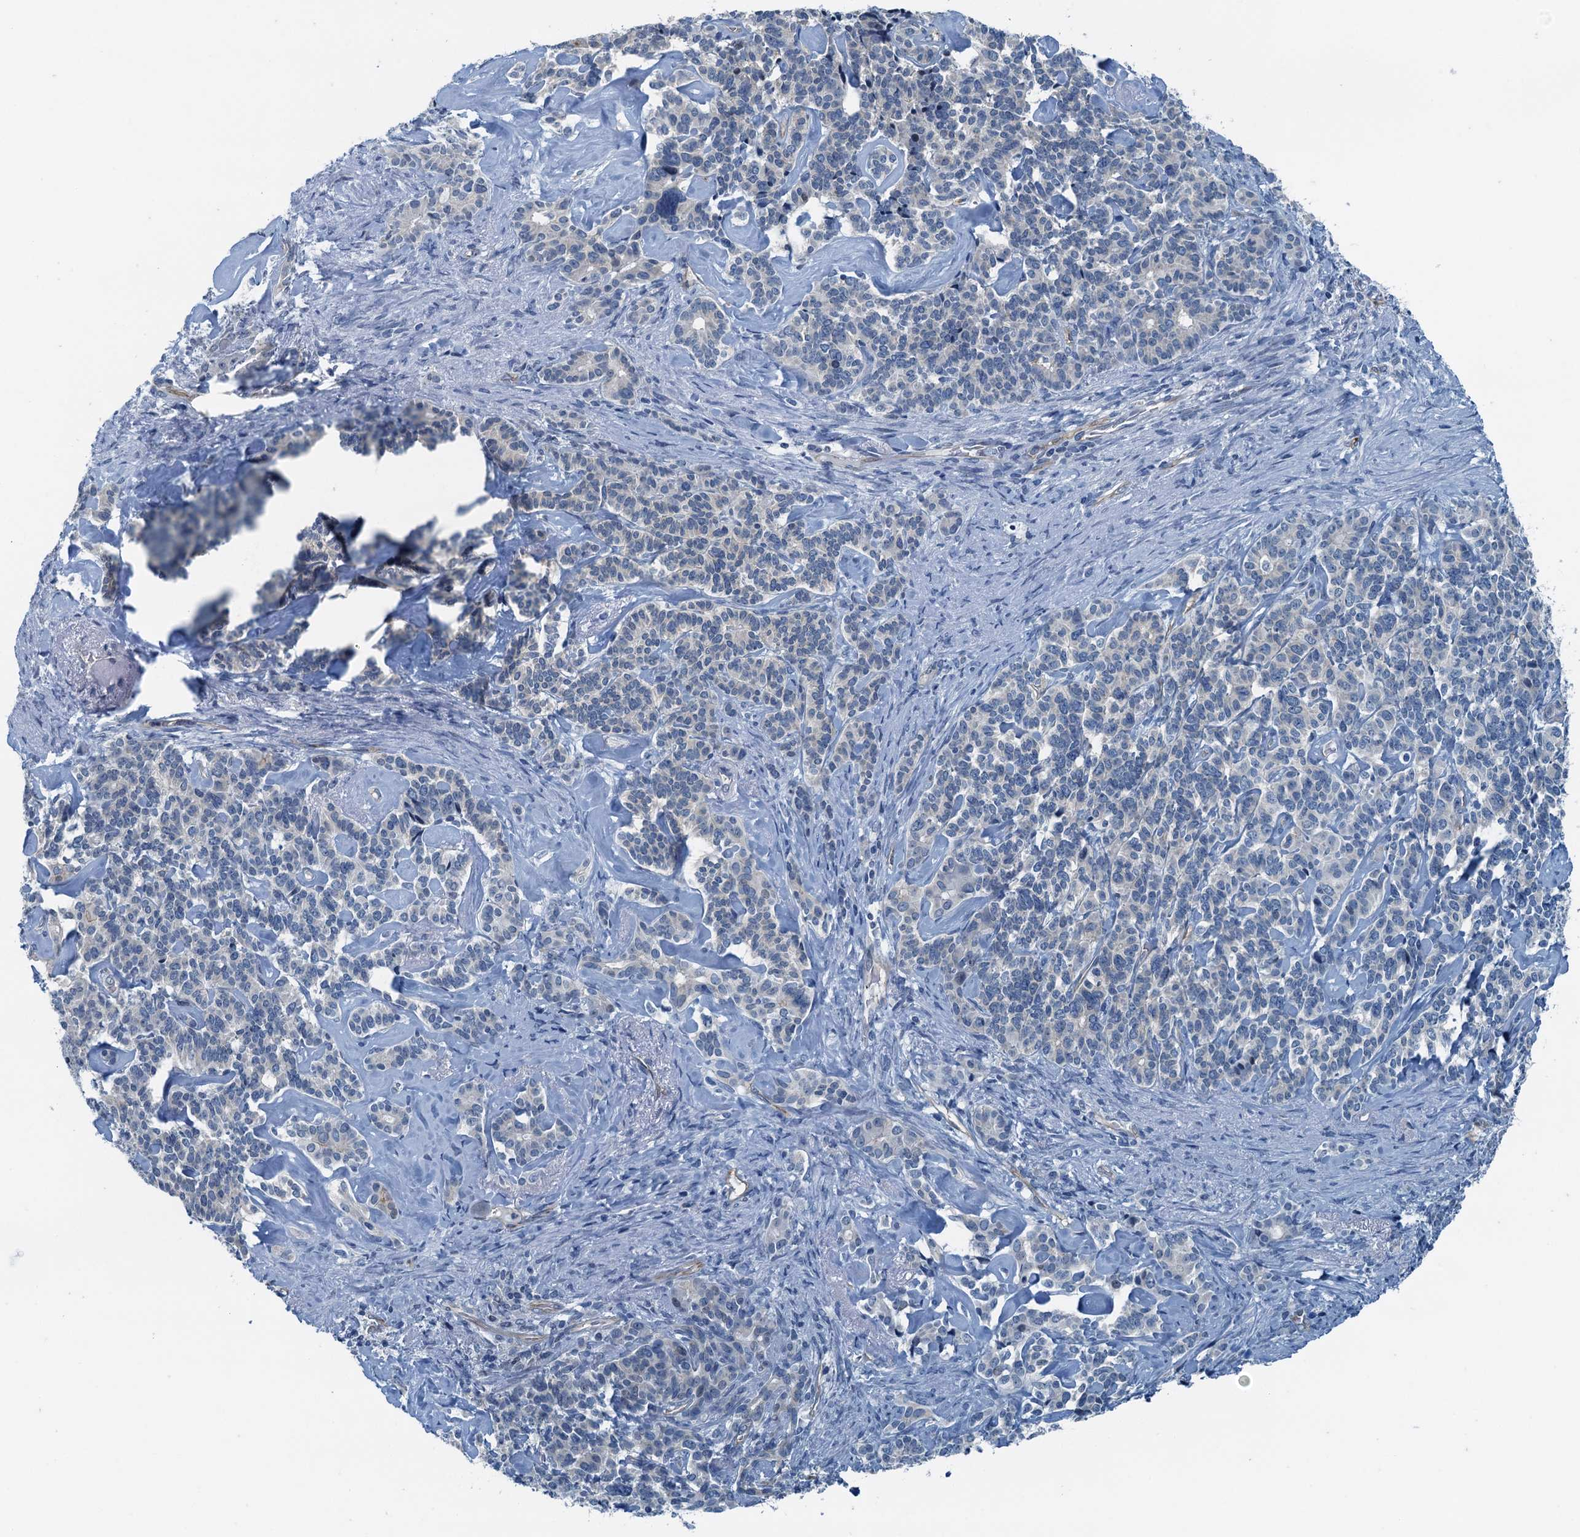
{"staining": {"intensity": "negative", "quantity": "none", "location": "none"}, "tissue": "pancreatic cancer", "cell_type": "Tumor cells", "image_type": "cancer", "snomed": [{"axis": "morphology", "description": "Adenocarcinoma, NOS"}, {"axis": "topography", "description": "Pancreas"}], "caption": "This is an immunohistochemistry (IHC) photomicrograph of human pancreatic cancer (adenocarcinoma). There is no staining in tumor cells.", "gene": "GFOD2", "patient": {"sex": "female", "age": 74}}